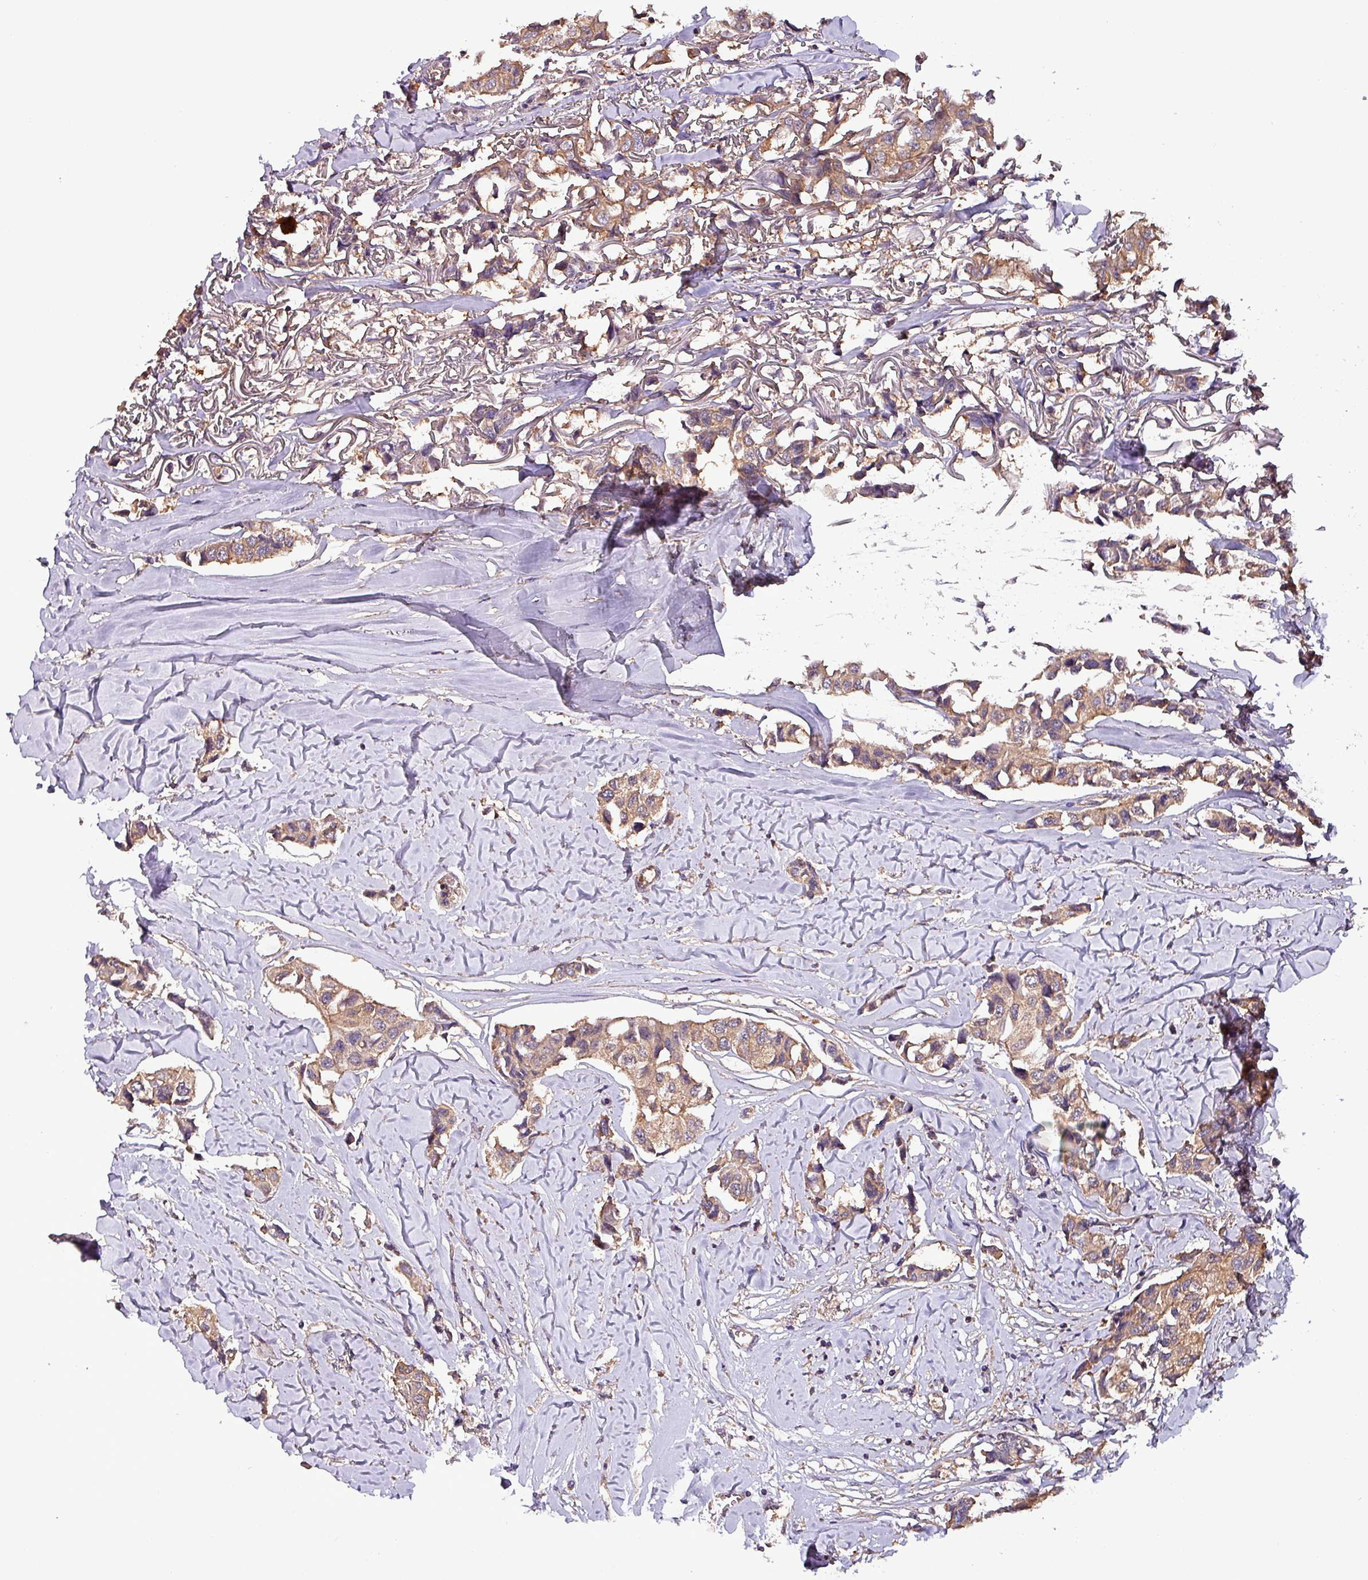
{"staining": {"intensity": "moderate", "quantity": ">75%", "location": "cytoplasmic/membranous"}, "tissue": "breast cancer", "cell_type": "Tumor cells", "image_type": "cancer", "snomed": [{"axis": "morphology", "description": "Duct carcinoma"}, {"axis": "topography", "description": "Breast"}], "caption": "Moderate cytoplasmic/membranous expression is seen in approximately >75% of tumor cells in breast cancer (infiltrating ductal carcinoma).", "gene": "PAFAH1B2", "patient": {"sex": "female", "age": 80}}